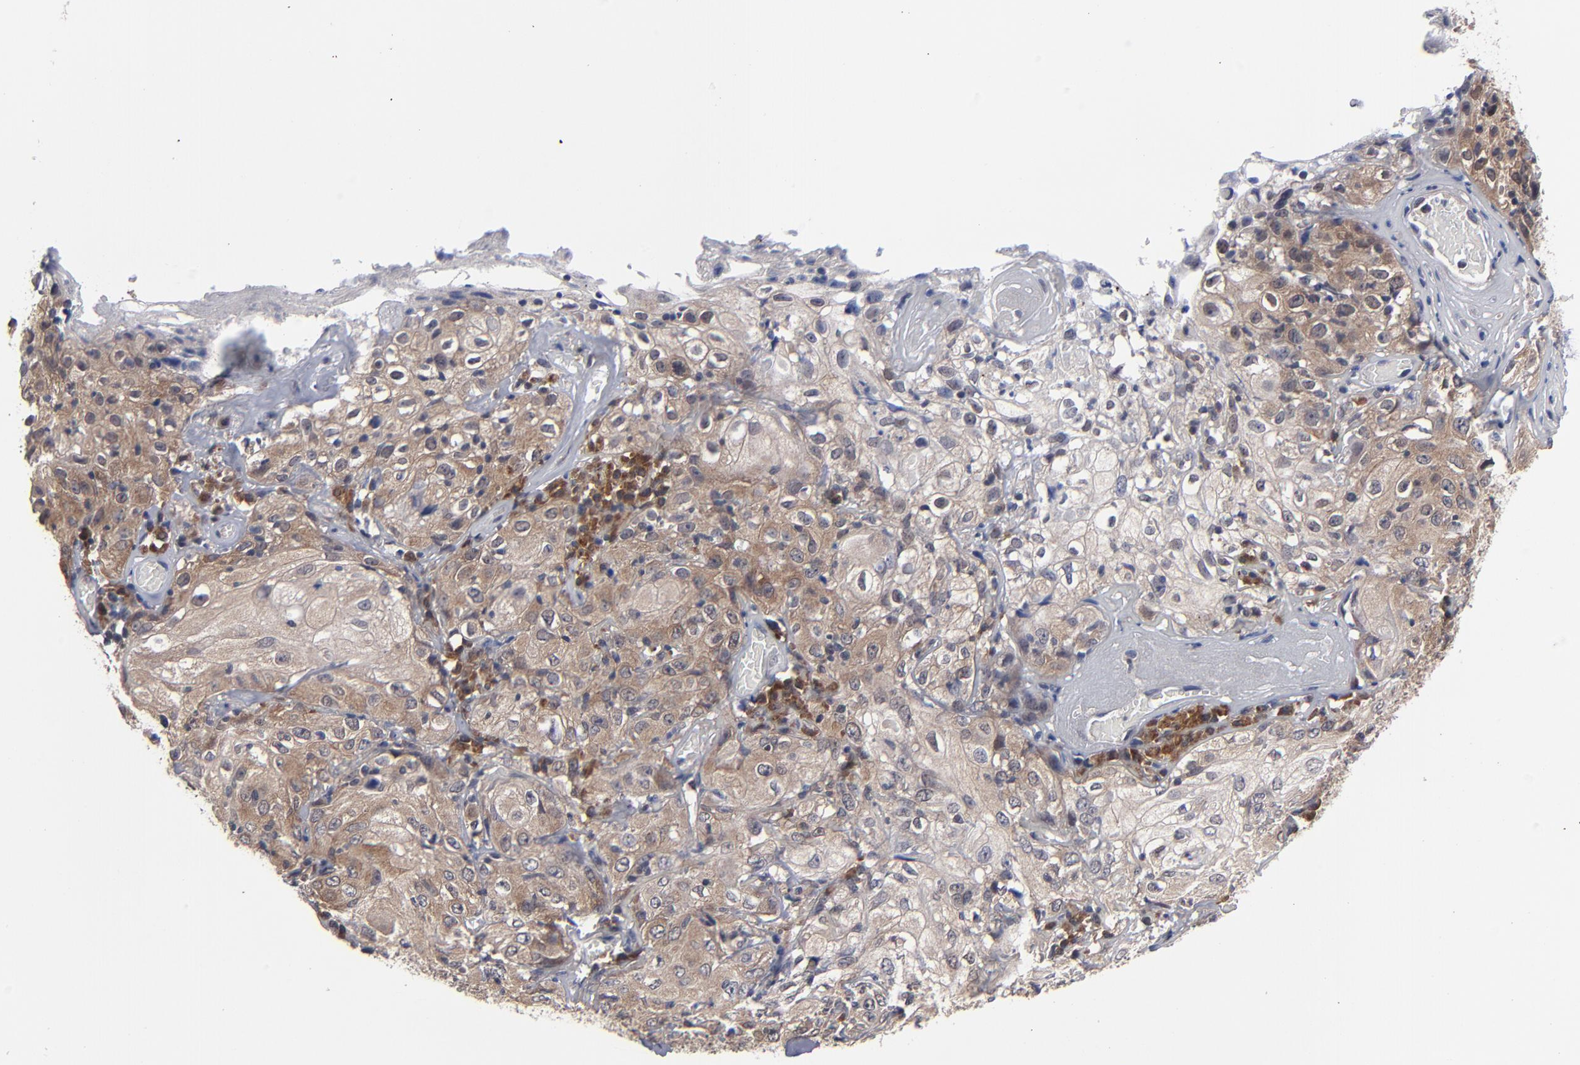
{"staining": {"intensity": "weak", "quantity": "25%-75%", "location": "cytoplasmic/membranous"}, "tissue": "skin cancer", "cell_type": "Tumor cells", "image_type": "cancer", "snomed": [{"axis": "morphology", "description": "Squamous cell carcinoma, NOS"}, {"axis": "topography", "description": "Skin"}], "caption": "Protein expression analysis of human skin cancer reveals weak cytoplasmic/membranous expression in approximately 25%-75% of tumor cells.", "gene": "ALG13", "patient": {"sex": "male", "age": 65}}